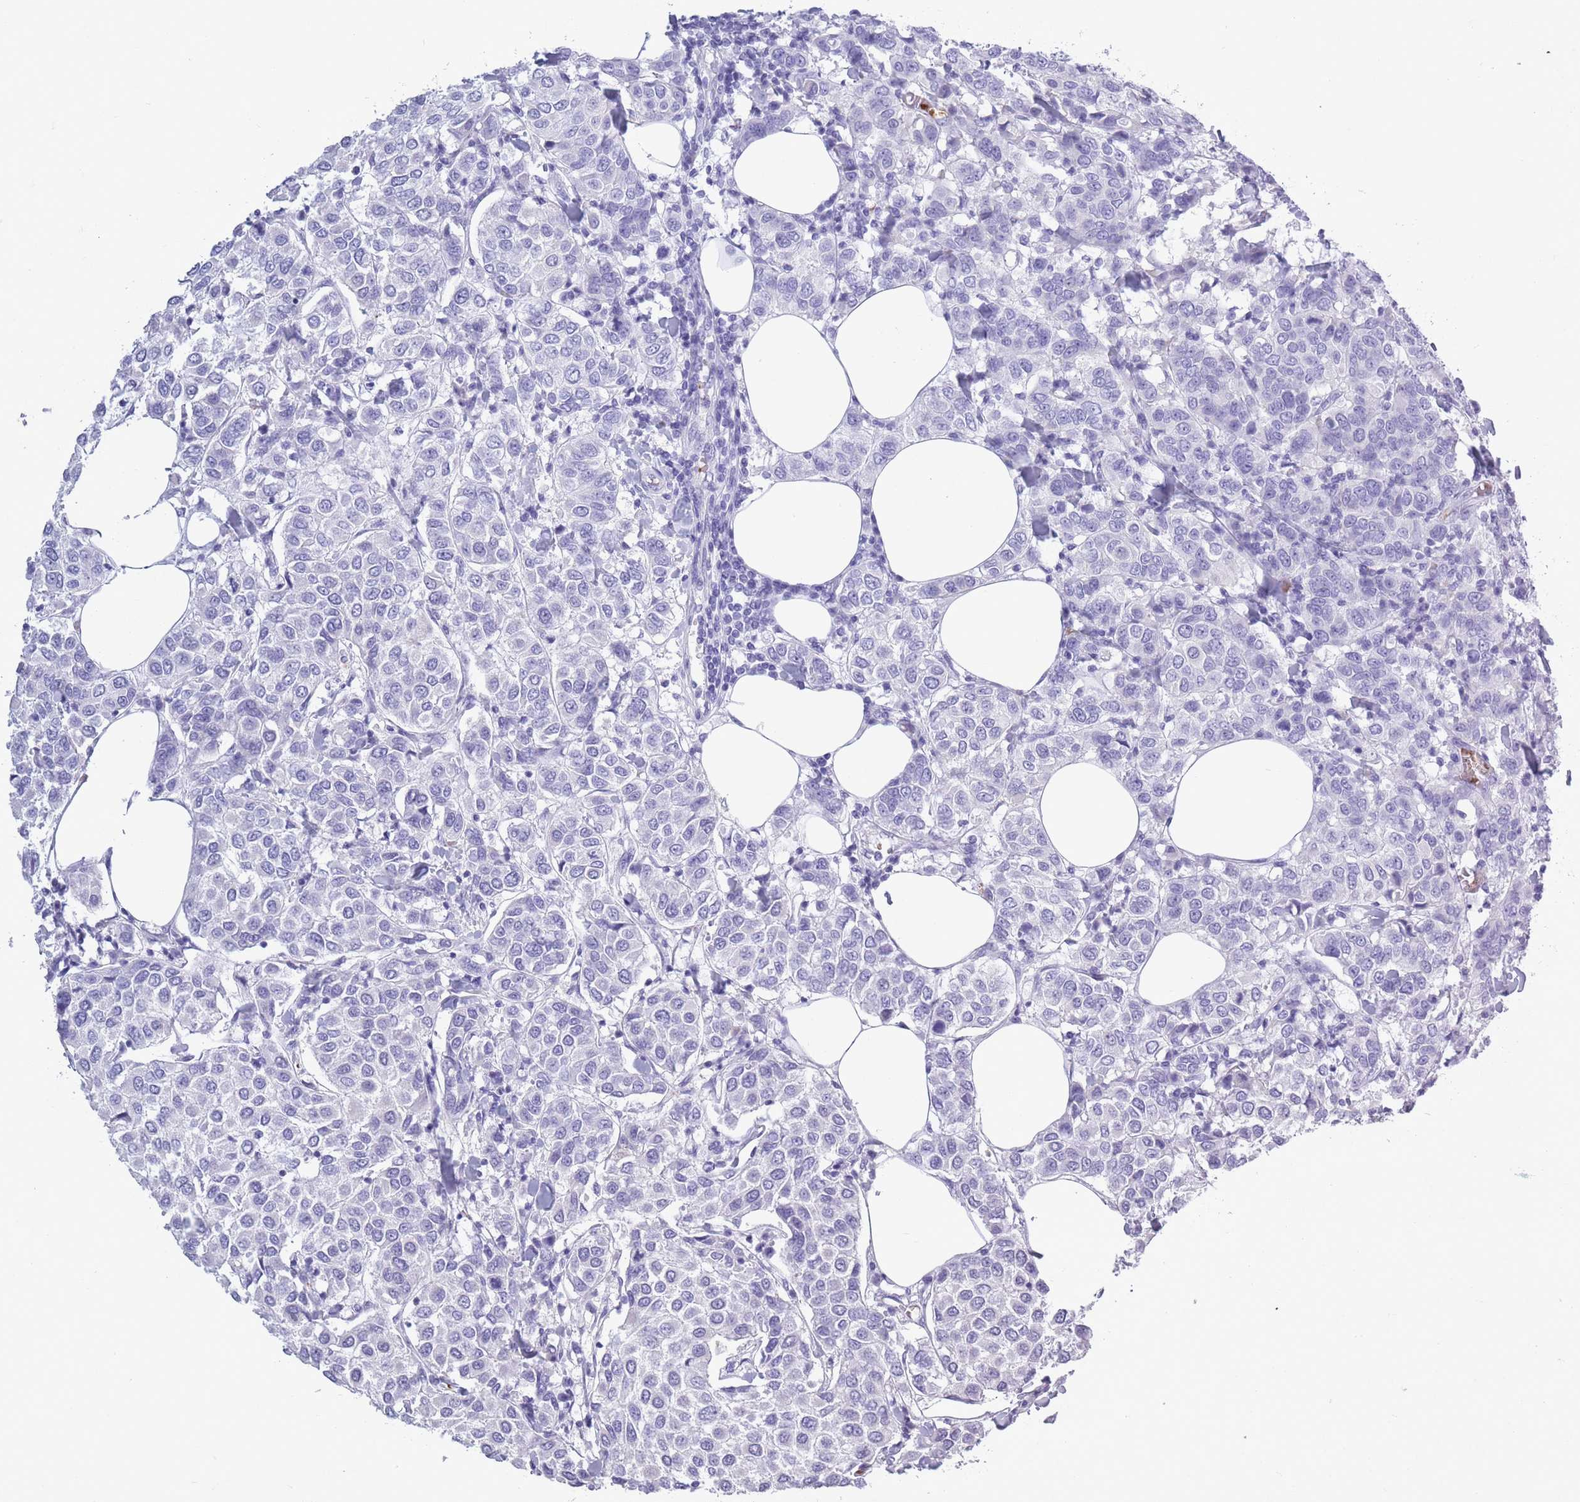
{"staining": {"intensity": "negative", "quantity": "none", "location": "none"}, "tissue": "breast cancer", "cell_type": "Tumor cells", "image_type": "cancer", "snomed": [{"axis": "morphology", "description": "Duct carcinoma"}, {"axis": "topography", "description": "Breast"}], "caption": "DAB immunohistochemical staining of human breast cancer reveals no significant positivity in tumor cells.", "gene": "OR7C1", "patient": {"sex": "female", "age": 55}}